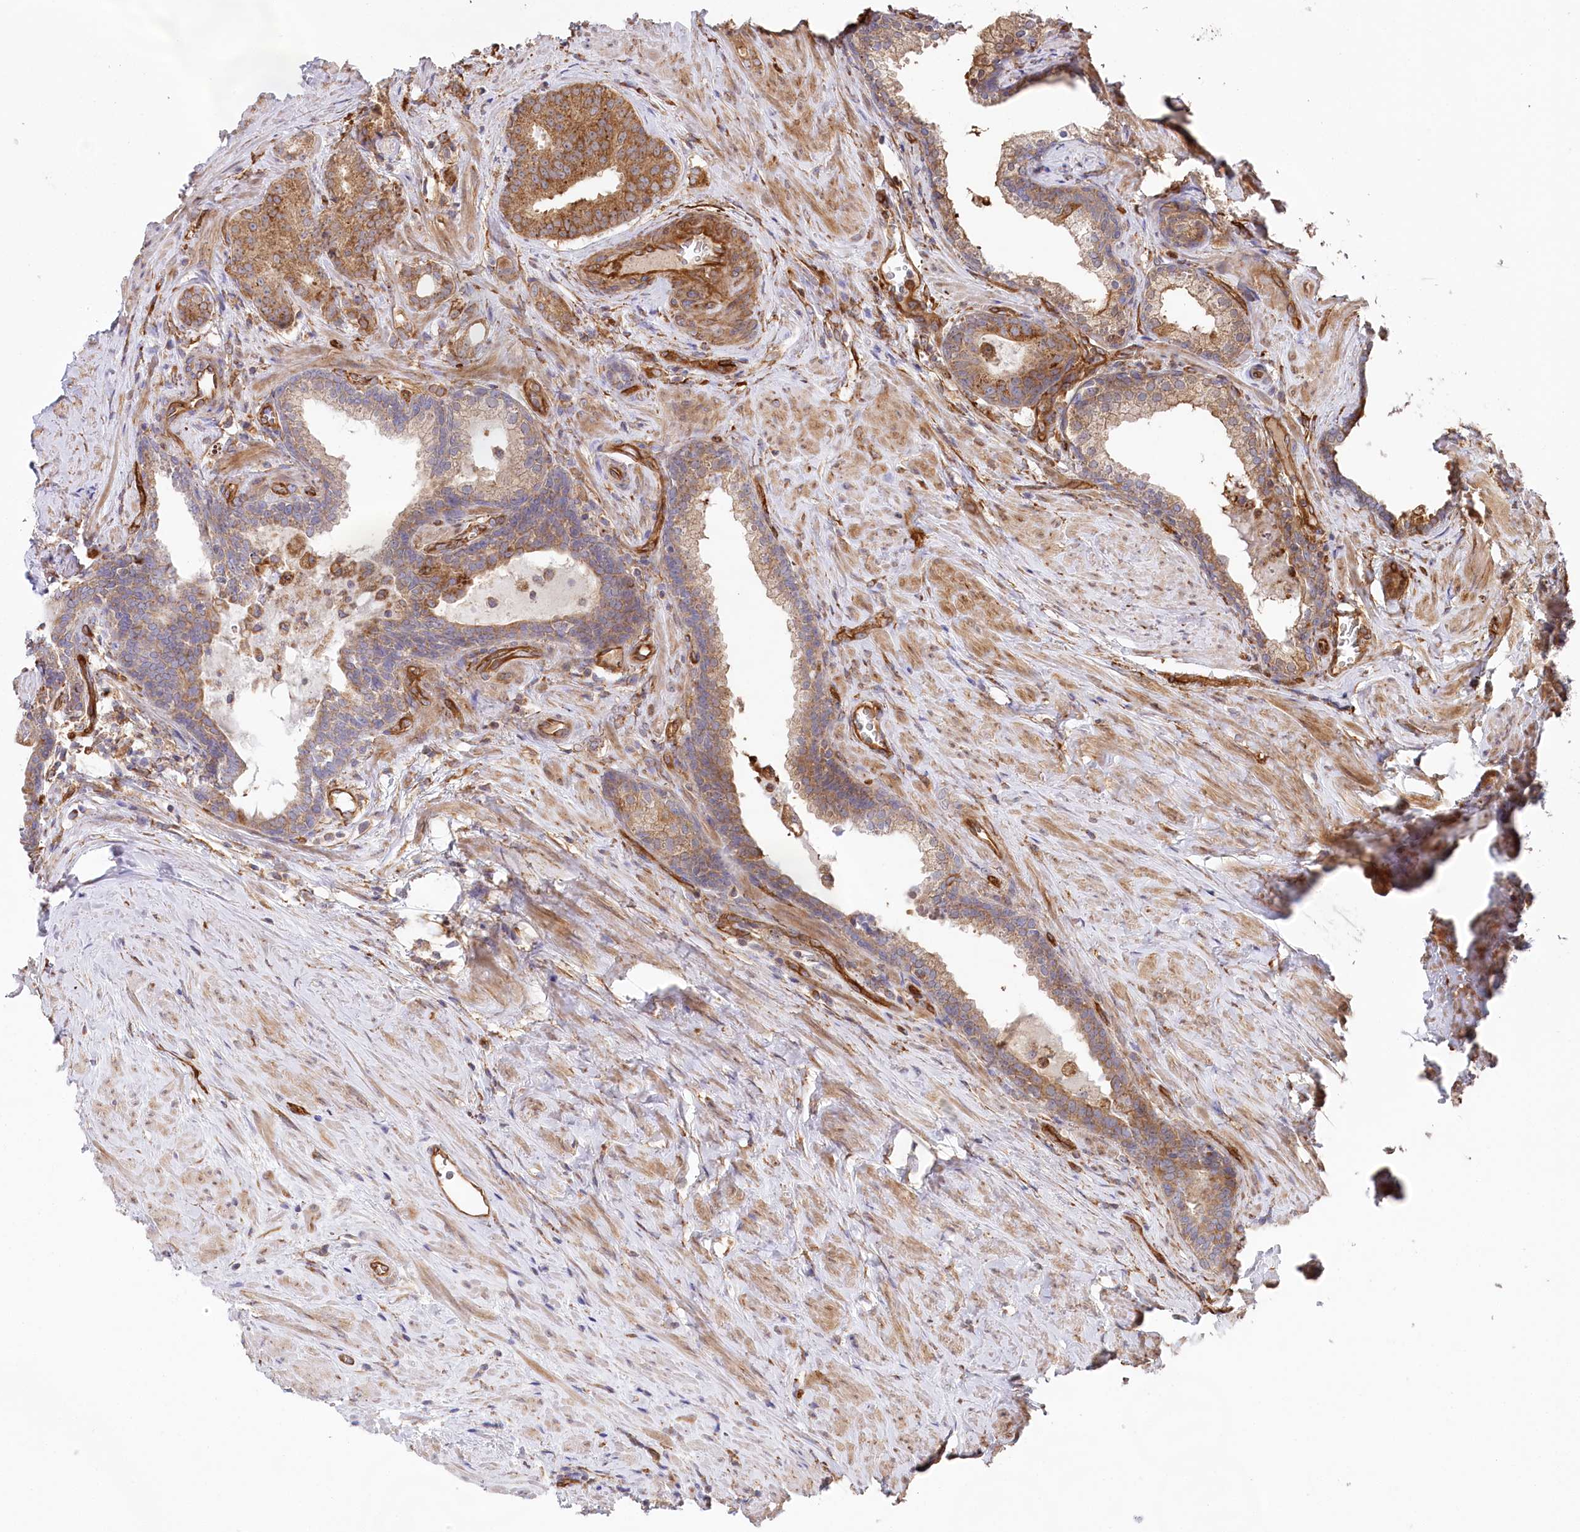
{"staining": {"intensity": "moderate", "quantity": ">75%", "location": "cytoplasmic/membranous"}, "tissue": "prostate cancer", "cell_type": "Tumor cells", "image_type": "cancer", "snomed": [{"axis": "morphology", "description": "Adenocarcinoma, Low grade"}, {"axis": "topography", "description": "Prostate"}], "caption": "DAB immunohistochemical staining of human prostate adenocarcinoma (low-grade) demonstrates moderate cytoplasmic/membranous protein staining in approximately >75% of tumor cells. The staining is performed using DAB (3,3'-diaminobenzidine) brown chromogen to label protein expression. The nuclei are counter-stained blue using hematoxylin.", "gene": "MTPAP", "patient": {"sex": "male", "age": 71}}